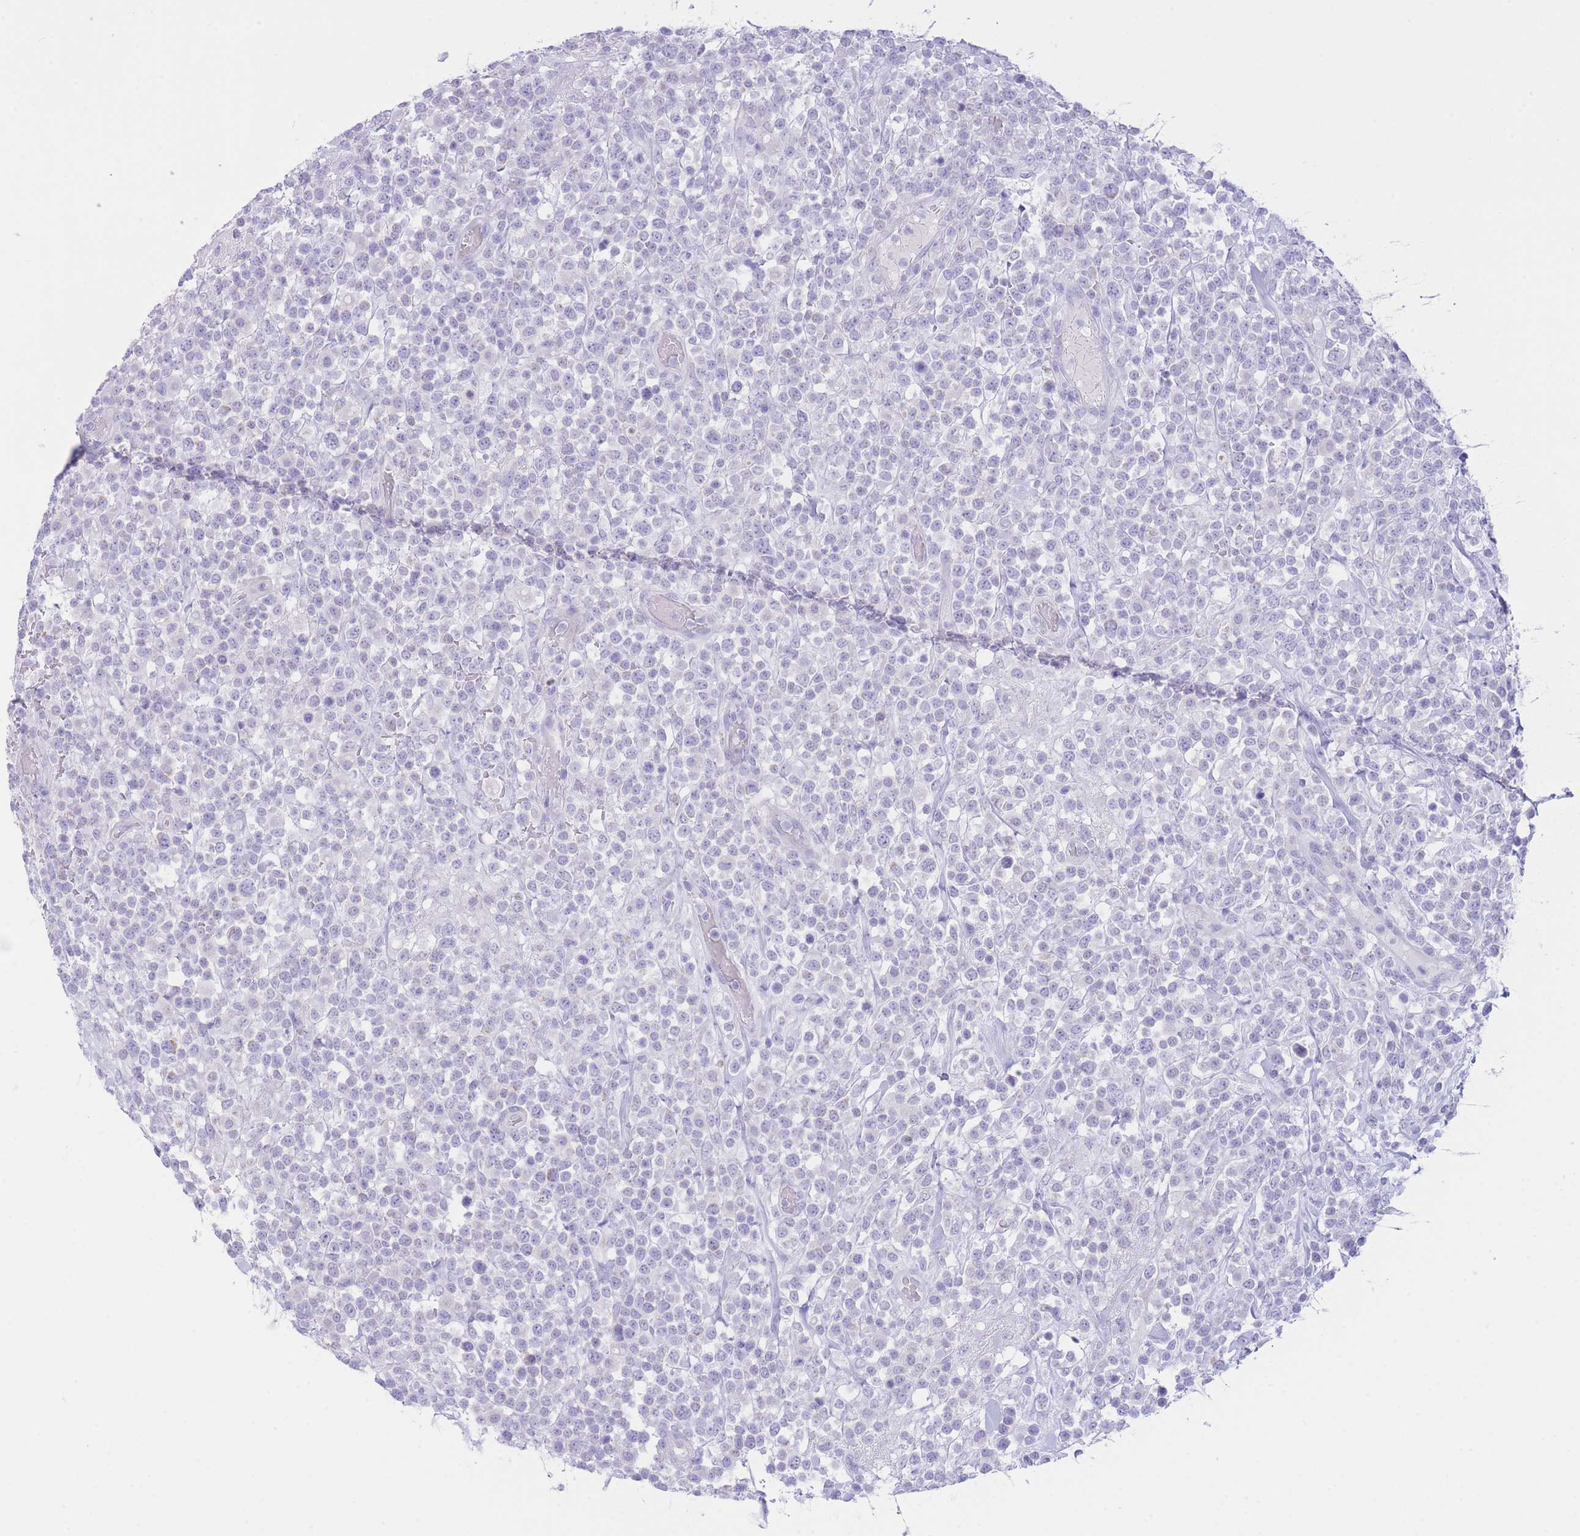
{"staining": {"intensity": "negative", "quantity": "none", "location": "none"}, "tissue": "lymphoma", "cell_type": "Tumor cells", "image_type": "cancer", "snomed": [{"axis": "morphology", "description": "Malignant lymphoma, non-Hodgkin's type, High grade"}, {"axis": "topography", "description": "Colon"}], "caption": "High magnification brightfield microscopy of lymphoma stained with DAB (3,3'-diaminobenzidine) (brown) and counterstained with hematoxylin (blue): tumor cells show no significant positivity. The staining is performed using DAB (3,3'-diaminobenzidine) brown chromogen with nuclei counter-stained in using hematoxylin.", "gene": "VWA8", "patient": {"sex": "female", "age": 53}}